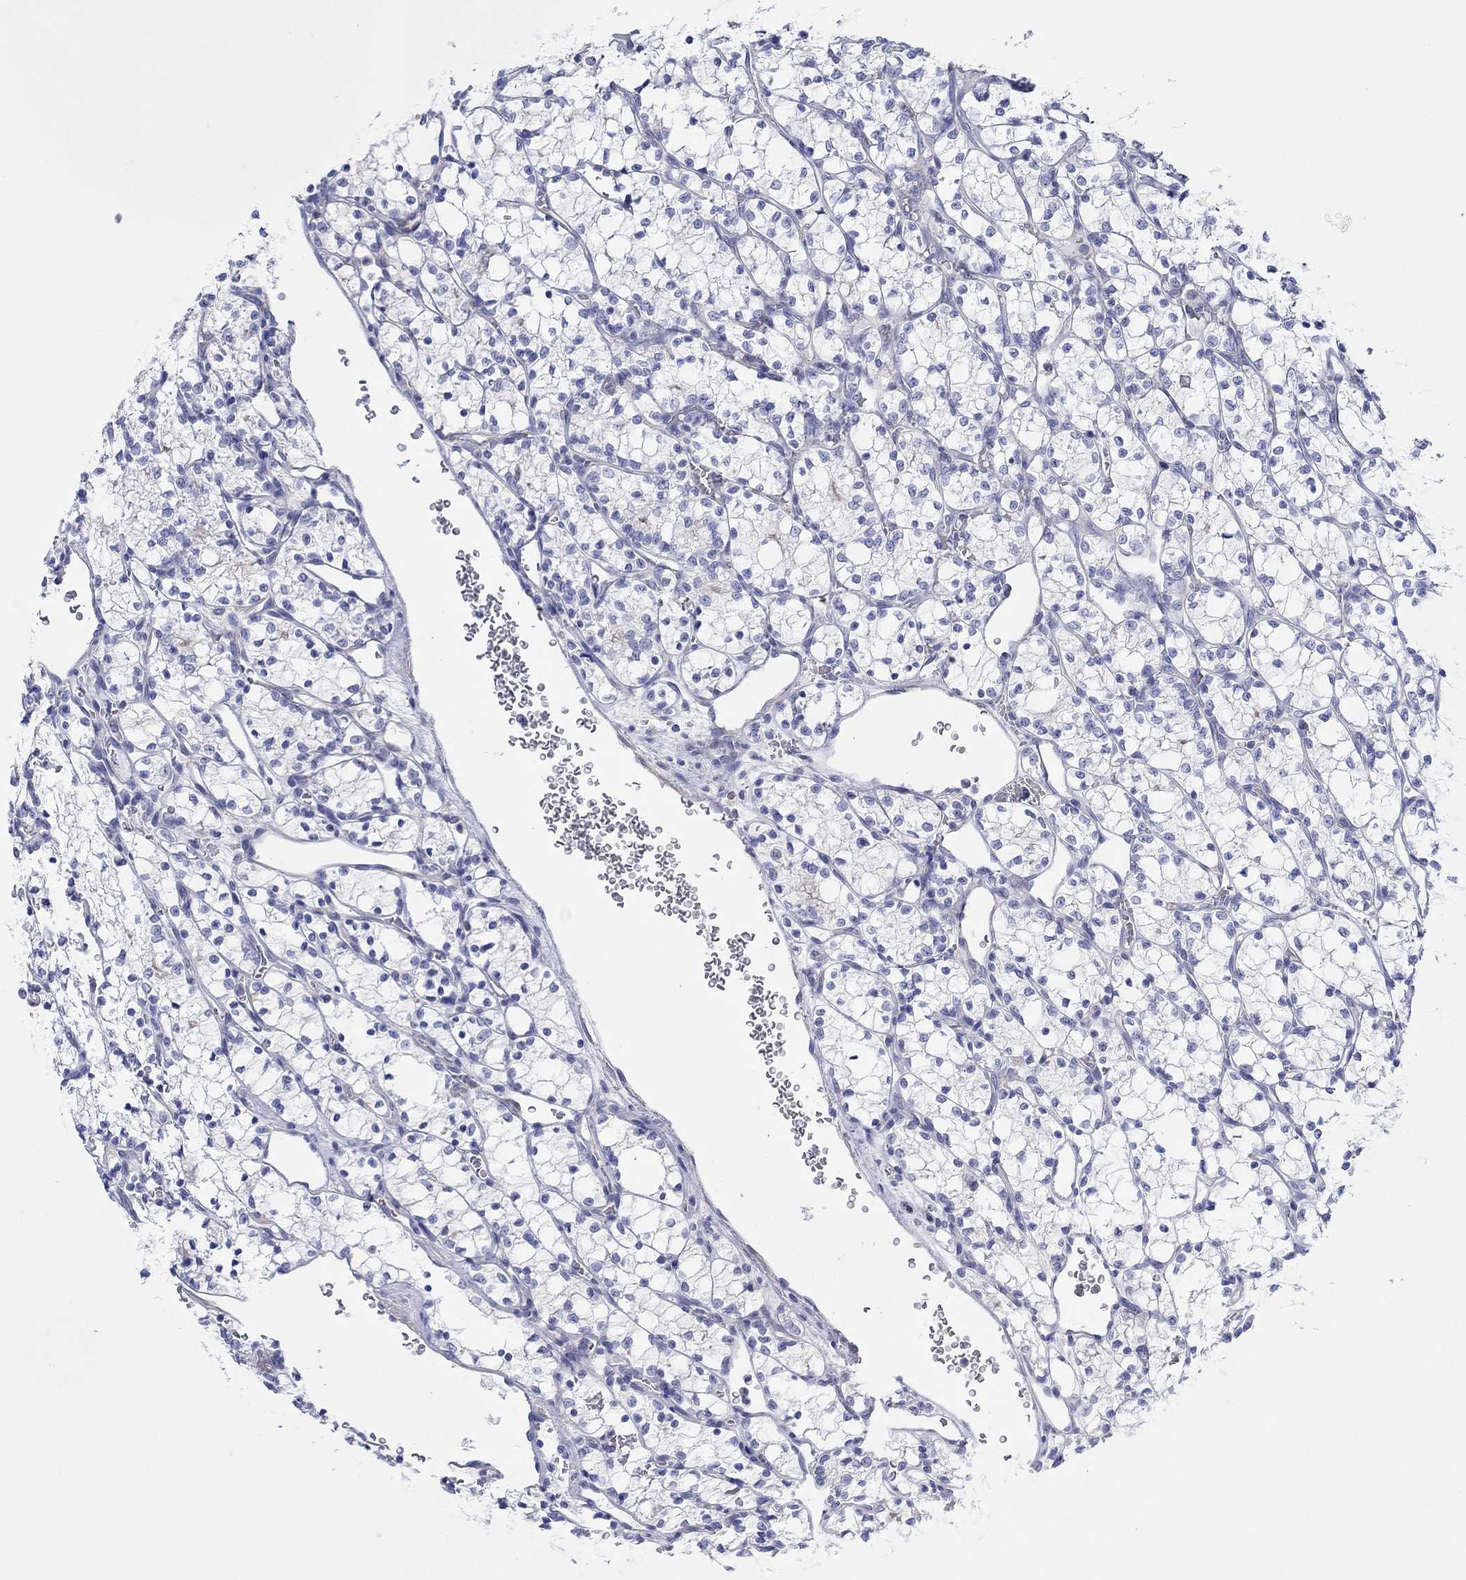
{"staining": {"intensity": "negative", "quantity": "none", "location": "none"}, "tissue": "renal cancer", "cell_type": "Tumor cells", "image_type": "cancer", "snomed": [{"axis": "morphology", "description": "Adenocarcinoma, NOS"}, {"axis": "topography", "description": "Kidney"}], "caption": "This is a histopathology image of immunohistochemistry staining of renal cancer, which shows no staining in tumor cells. (DAB (3,3'-diaminobenzidine) IHC visualized using brightfield microscopy, high magnification).", "gene": "PPIL6", "patient": {"sex": "female", "age": 69}}